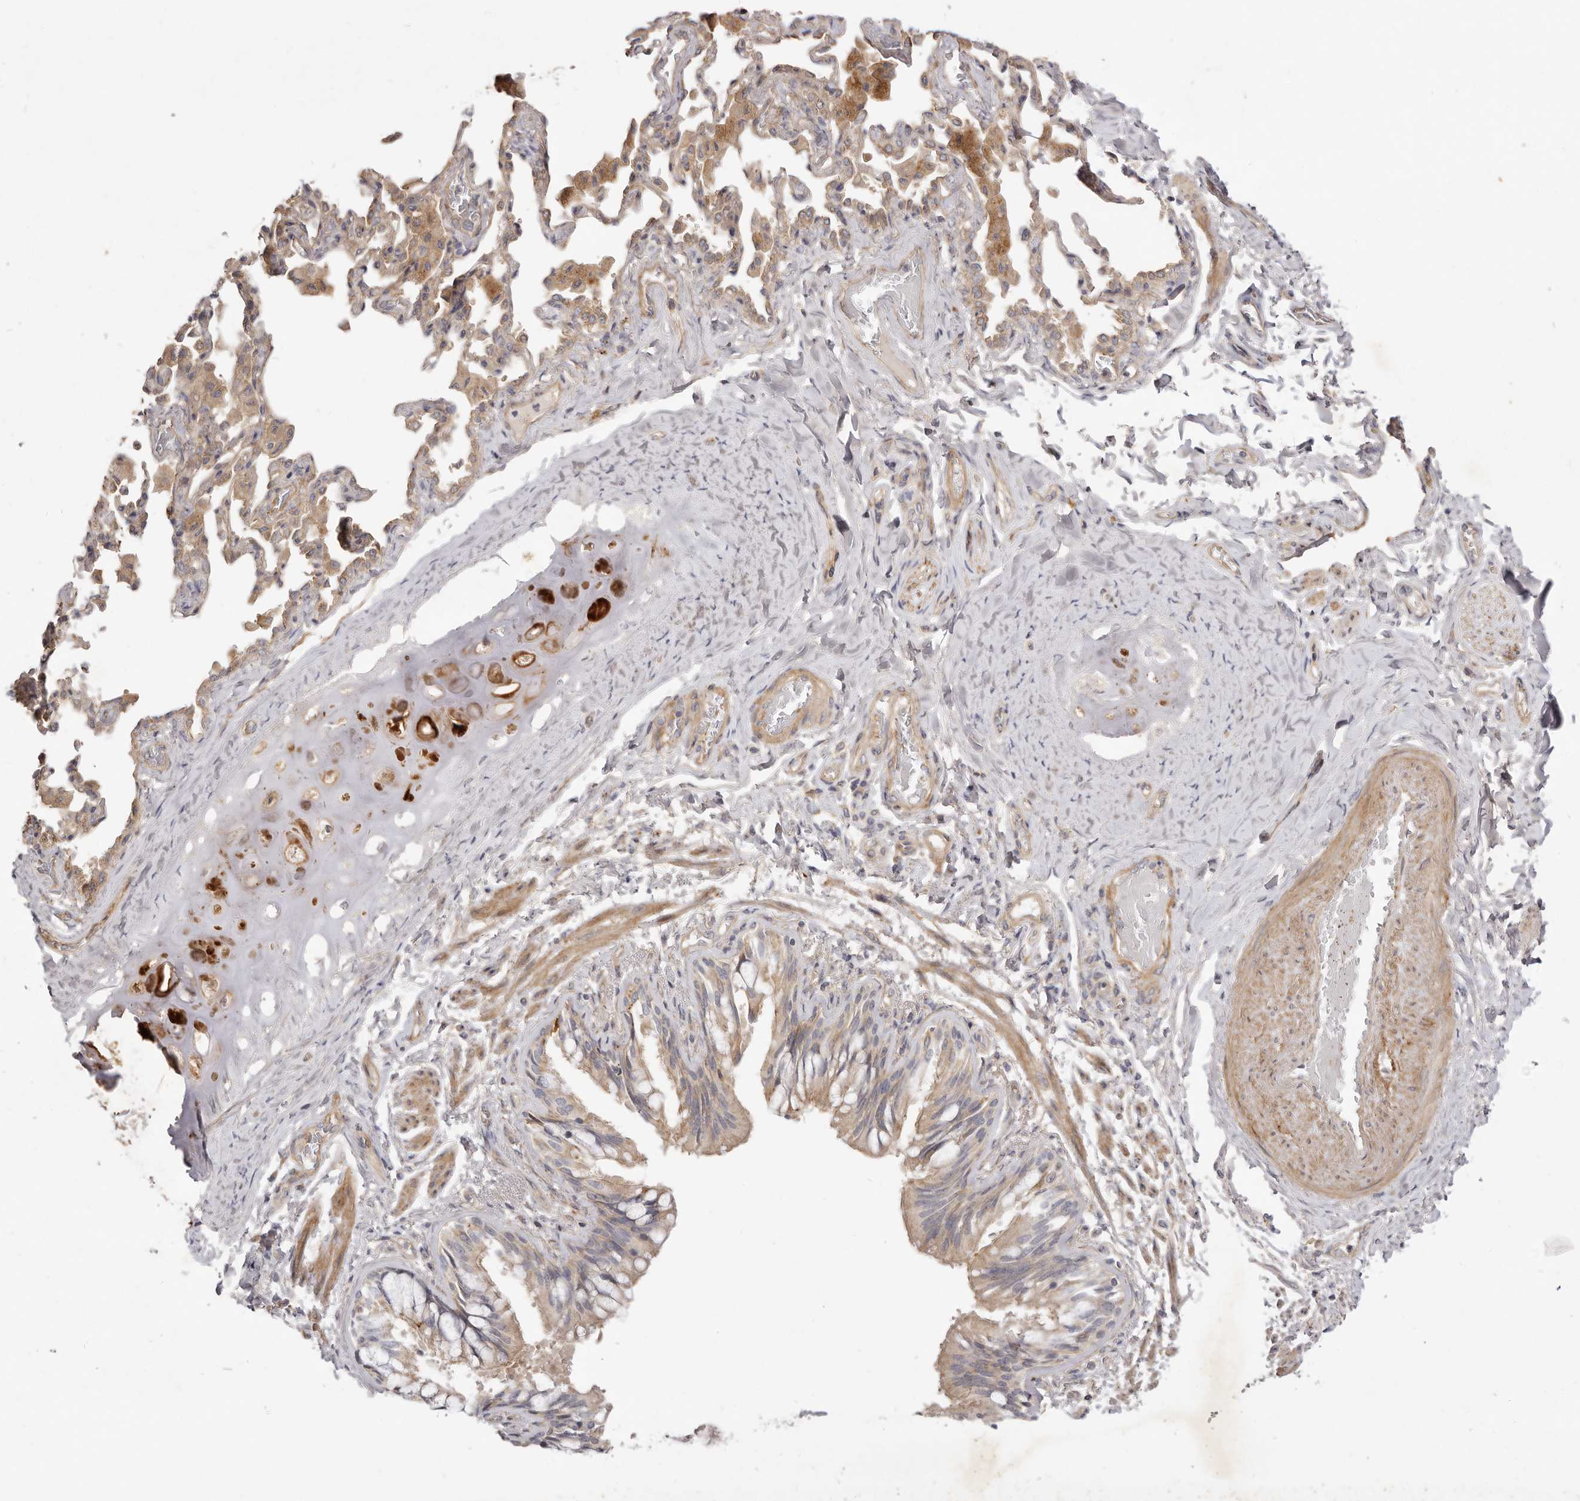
{"staining": {"intensity": "moderate", "quantity": "<25%", "location": "cytoplasmic/membranous"}, "tissue": "bronchus", "cell_type": "Respiratory epithelial cells", "image_type": "normal", "snomed": [{"axis": "morphology", "description": "Normal tissue, NOS"}, {"axis": "morphology", "description": "Inflammation, NOS"}, {"axis": "topography", "description": "Lung"}], "caption": "A brown stain highlights moderate cytoplasmic/membranous staining of a protein in respiratory epithelial cells of normal bronchus. The staining was performed using DAB (3,3'-diaminobenzidine) to visualize the protein expression in brown, while the nuclei were stained in blue with hematoxylin (Magnification: 20x).", "gene": "ADAMTS9", "patient": {"sex": "female", "age": 46}}